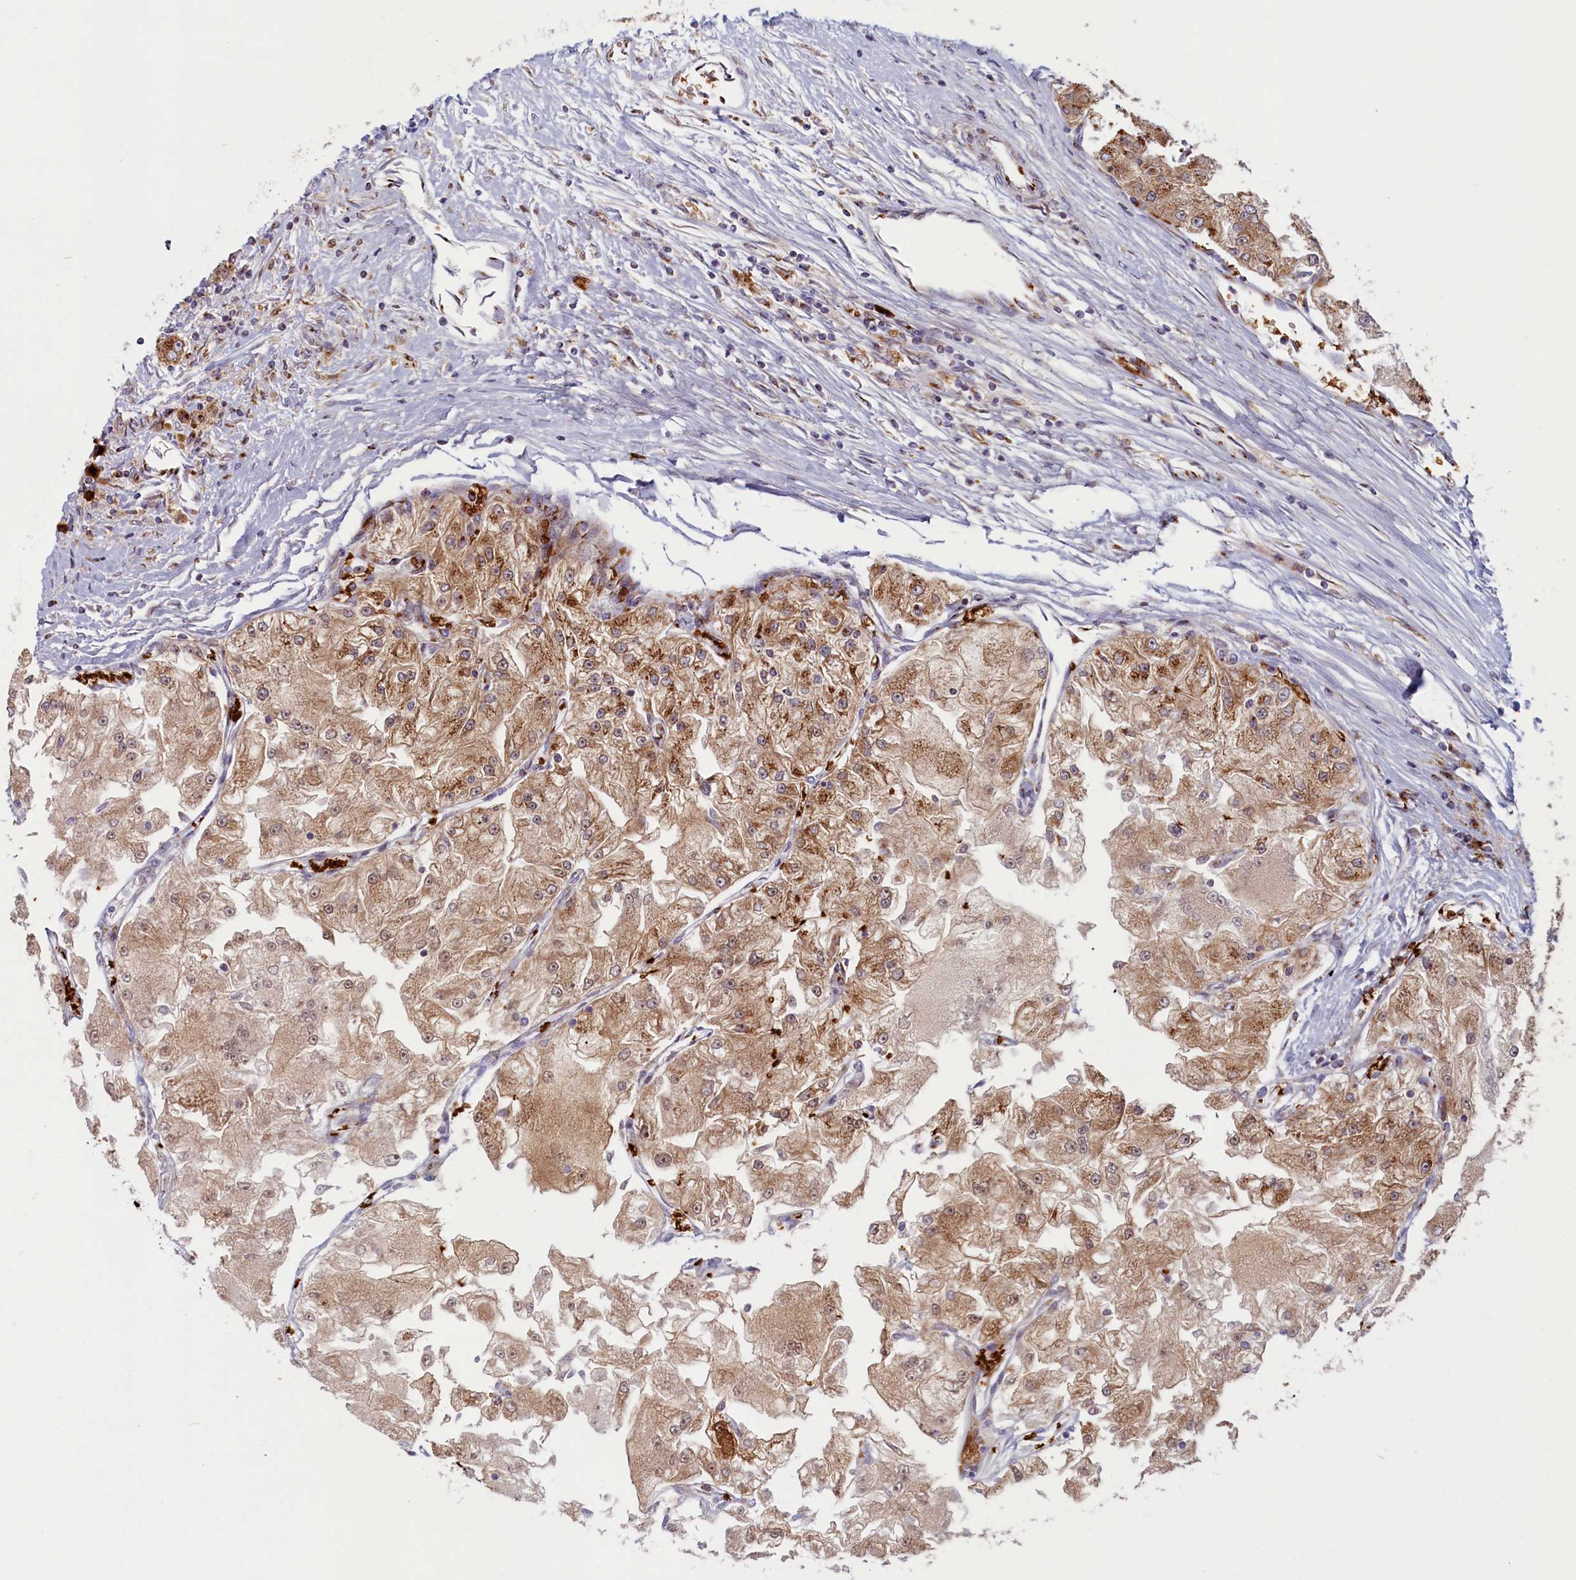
{"staining": {"intensity": "moderate", "quantity": ">75%", "location": "cytoplasmic/membranous"}, "tissue": "renal cancer", "cell_type": "Tumor cells", "image_type": "cancer", "snomed": [{"axis": "morphology", "description": "Adenocarcinoma, NOS"}, {"axis": "topography", "description": "Kidney"}], "caption": "Immunohistochemical staining of renal cancer (adenocarcinoma) shows medium levels of moderate cytoplasmic/membranous staining in about >75% of tumor cells.", "gene": "BLVRB", "patient": {"sex": "female", "age": 72}}